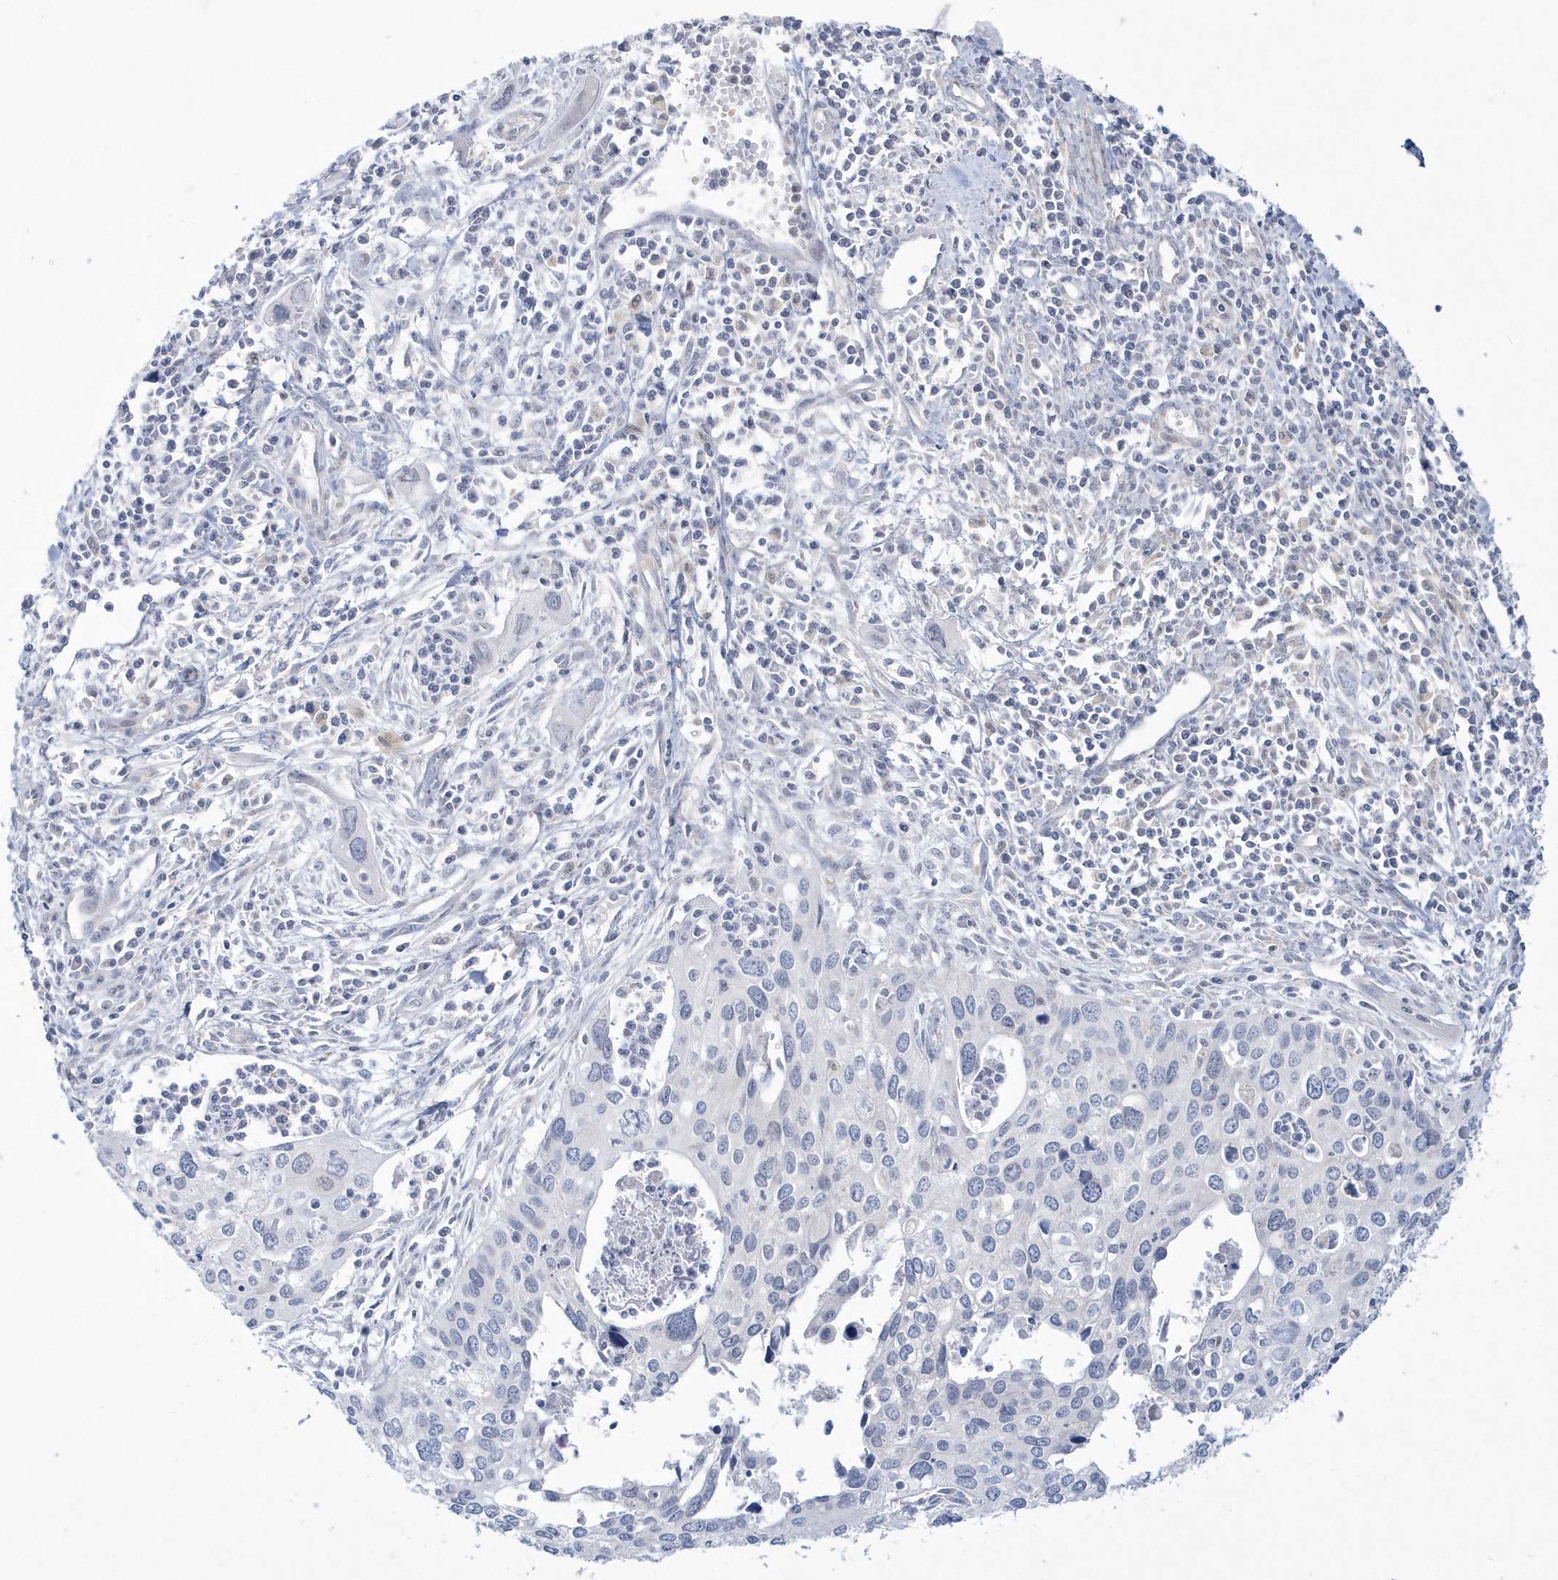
{"staining": {"intensity": "negative", "quantity": "none", "location": "none"}, "tissue": "cervical cancer", "cell_type": "Tumor cells", "image_type": "cancer", "snomed": [{"axis": "morphology", "description": "Squamous cell carcinoma, NOS"}, {"axis": "topography", "description": "Cervix"}], "caption": "Tumor cells are negative for protein expression in human cervical squamous cell carcinoma.", "gene": "PCBD1", "patient": {"sex": "female", "age": 55}}